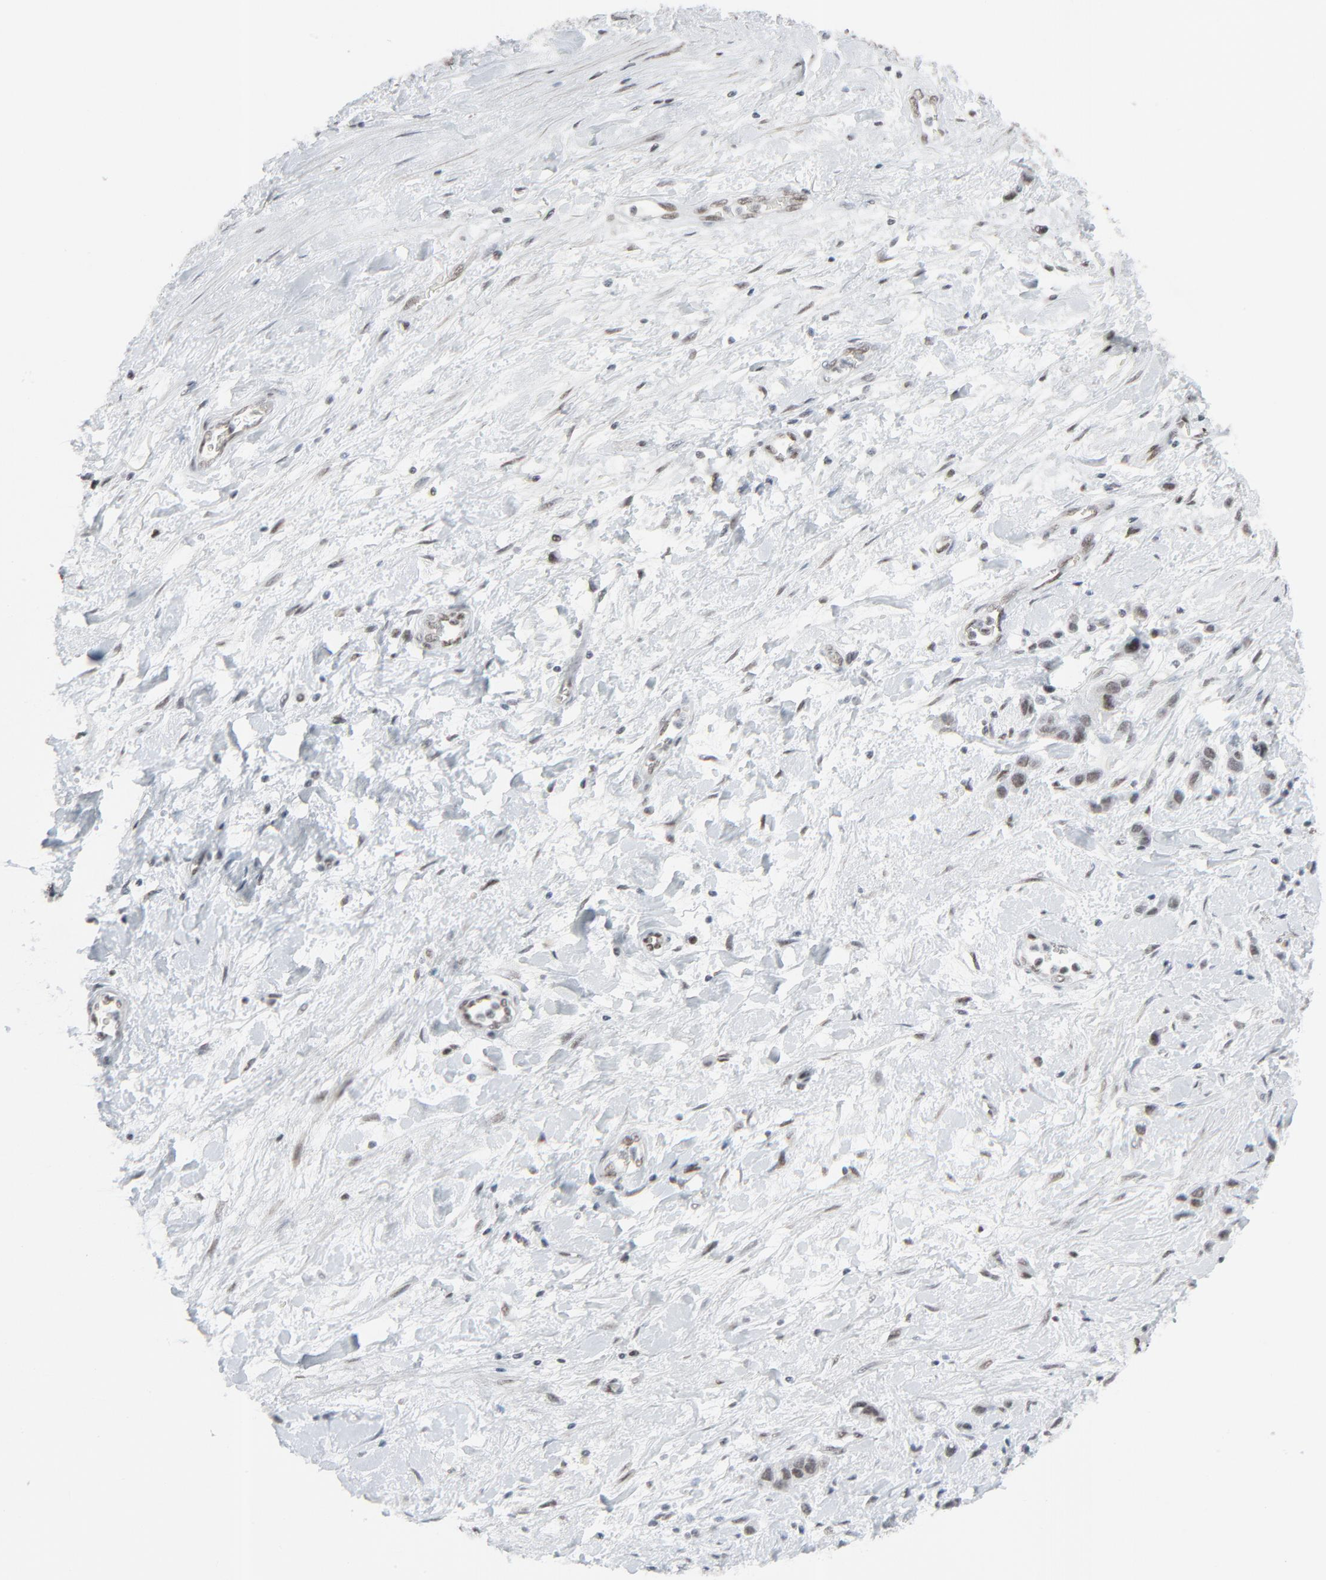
{"staining": {"intensity": "moderate", "quantity": "25%-75%", "location": "nuclear"}, "tissue": "stomach cancer", "cell_type": "Tumor cells", "image_type": "cancer", "snomed": [{"axis": "morphology", "description": "Normal tissue, NOS"}, {"axis": "morphology", "description": "Adenocarcinoma, NOS"}, {"axis": "morphology", "description": "Adenocarcinoma, High grade"}, {"axis": "topography", "description": "Stomach, upper"}, {"axis": "topography", "description": "Stomach"}], "caption": "IHC photomicrograph of neoplastic tissue: human stomach cancer (adenocarcinoma) stained using IHC displays medium levels of moderate protein expression localized specifically in the nuclear of tumor cells, appearing as a nuclear brown color.", "gene": "FBXO28", "patient": {"sex": "female", "age": 65}}